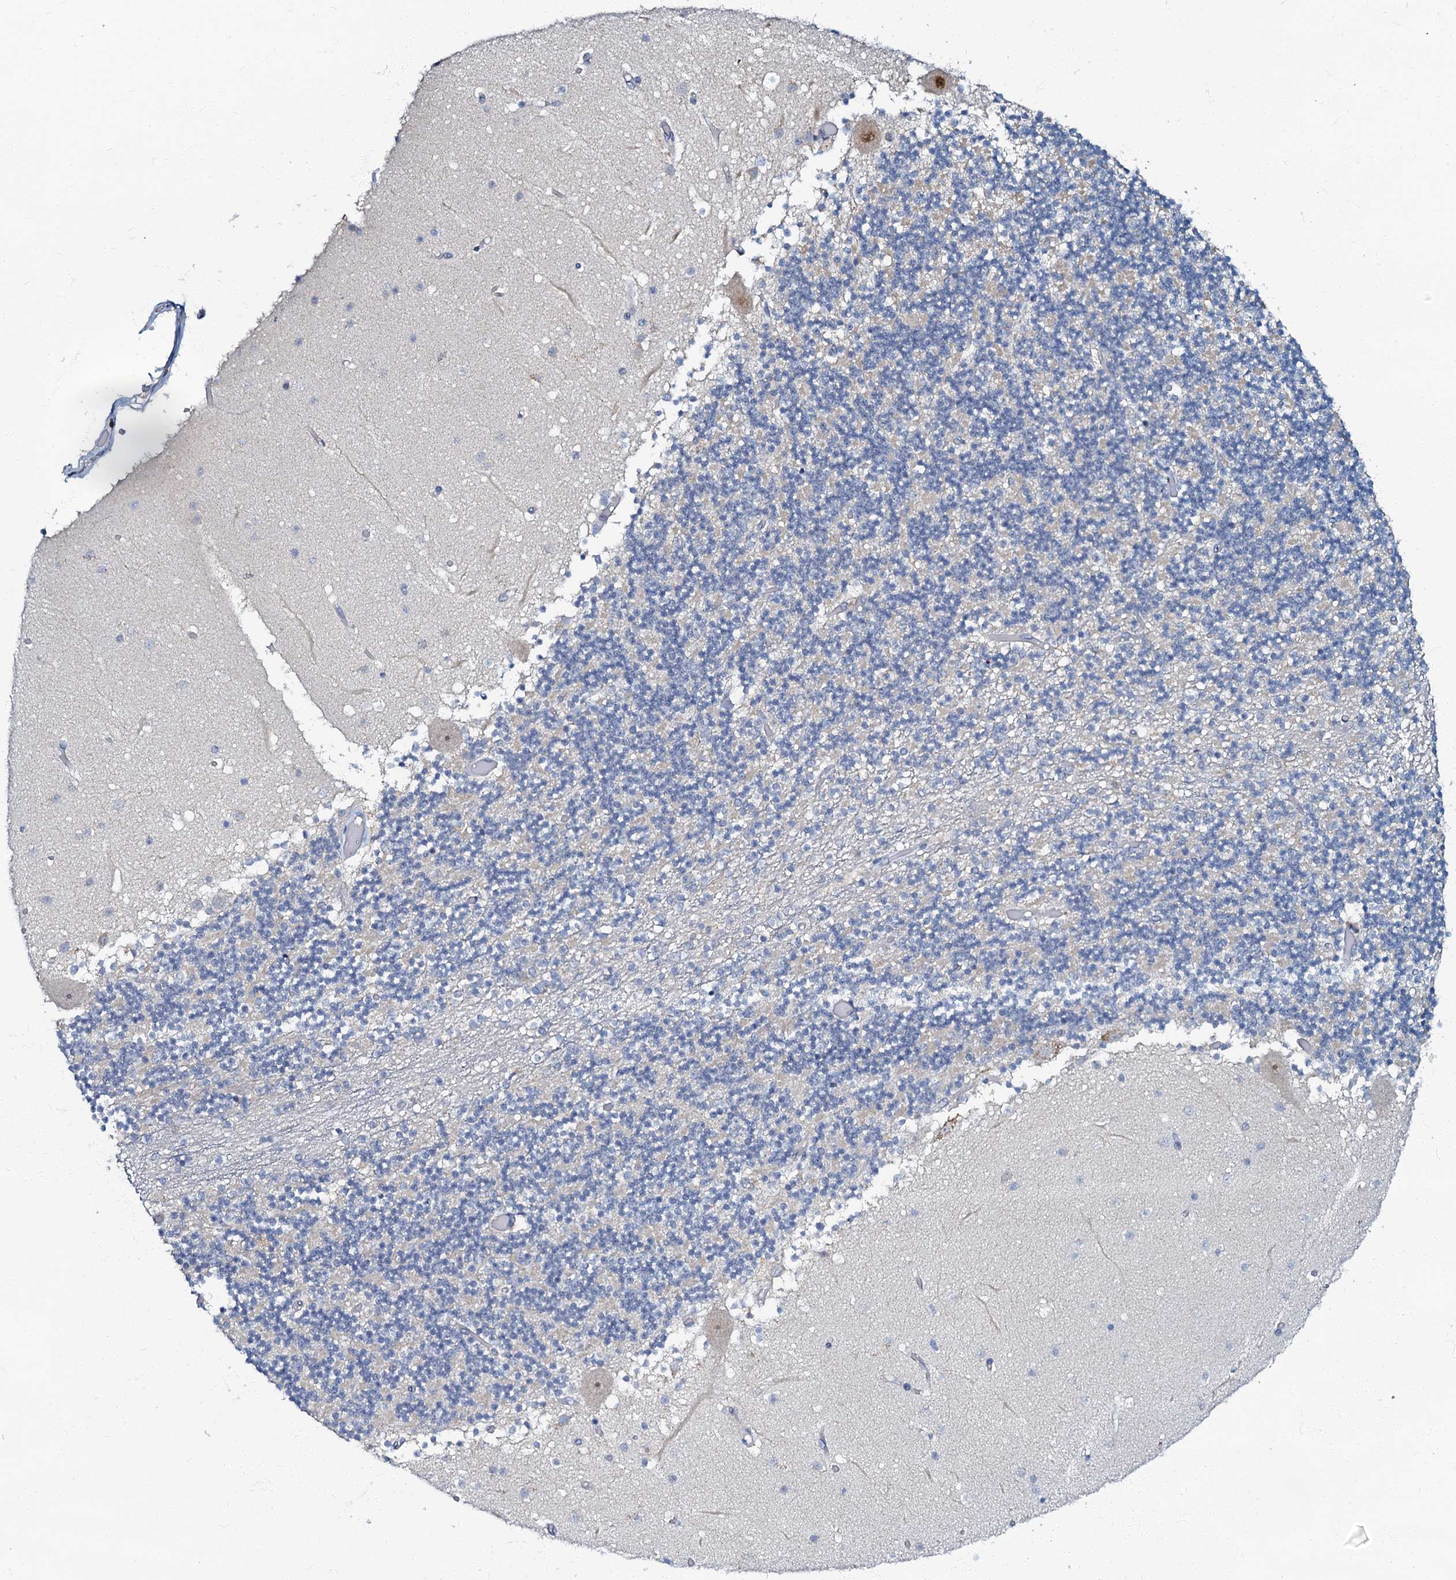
{"staining": {"intensity": "negative", "quantity": "none", "location": "none"}, "tissue": "cerebellum", "cell_type": "Cells in granular layer", "image_type": "normal", "snomed": [{"axis": "morphology", "description": "Normal tissue, NOS"}, {"axis": "topography", "description": "Cerebellum"}], "caption": "This micrograph is of unremarkable cerebellum stained with IHC to label a protein in brown with the nuclei are counter-stained blue. There is no staining in cells in granular layer.", "gene": "MRPL51", "patient": {"sex": "female", "age": 28}}